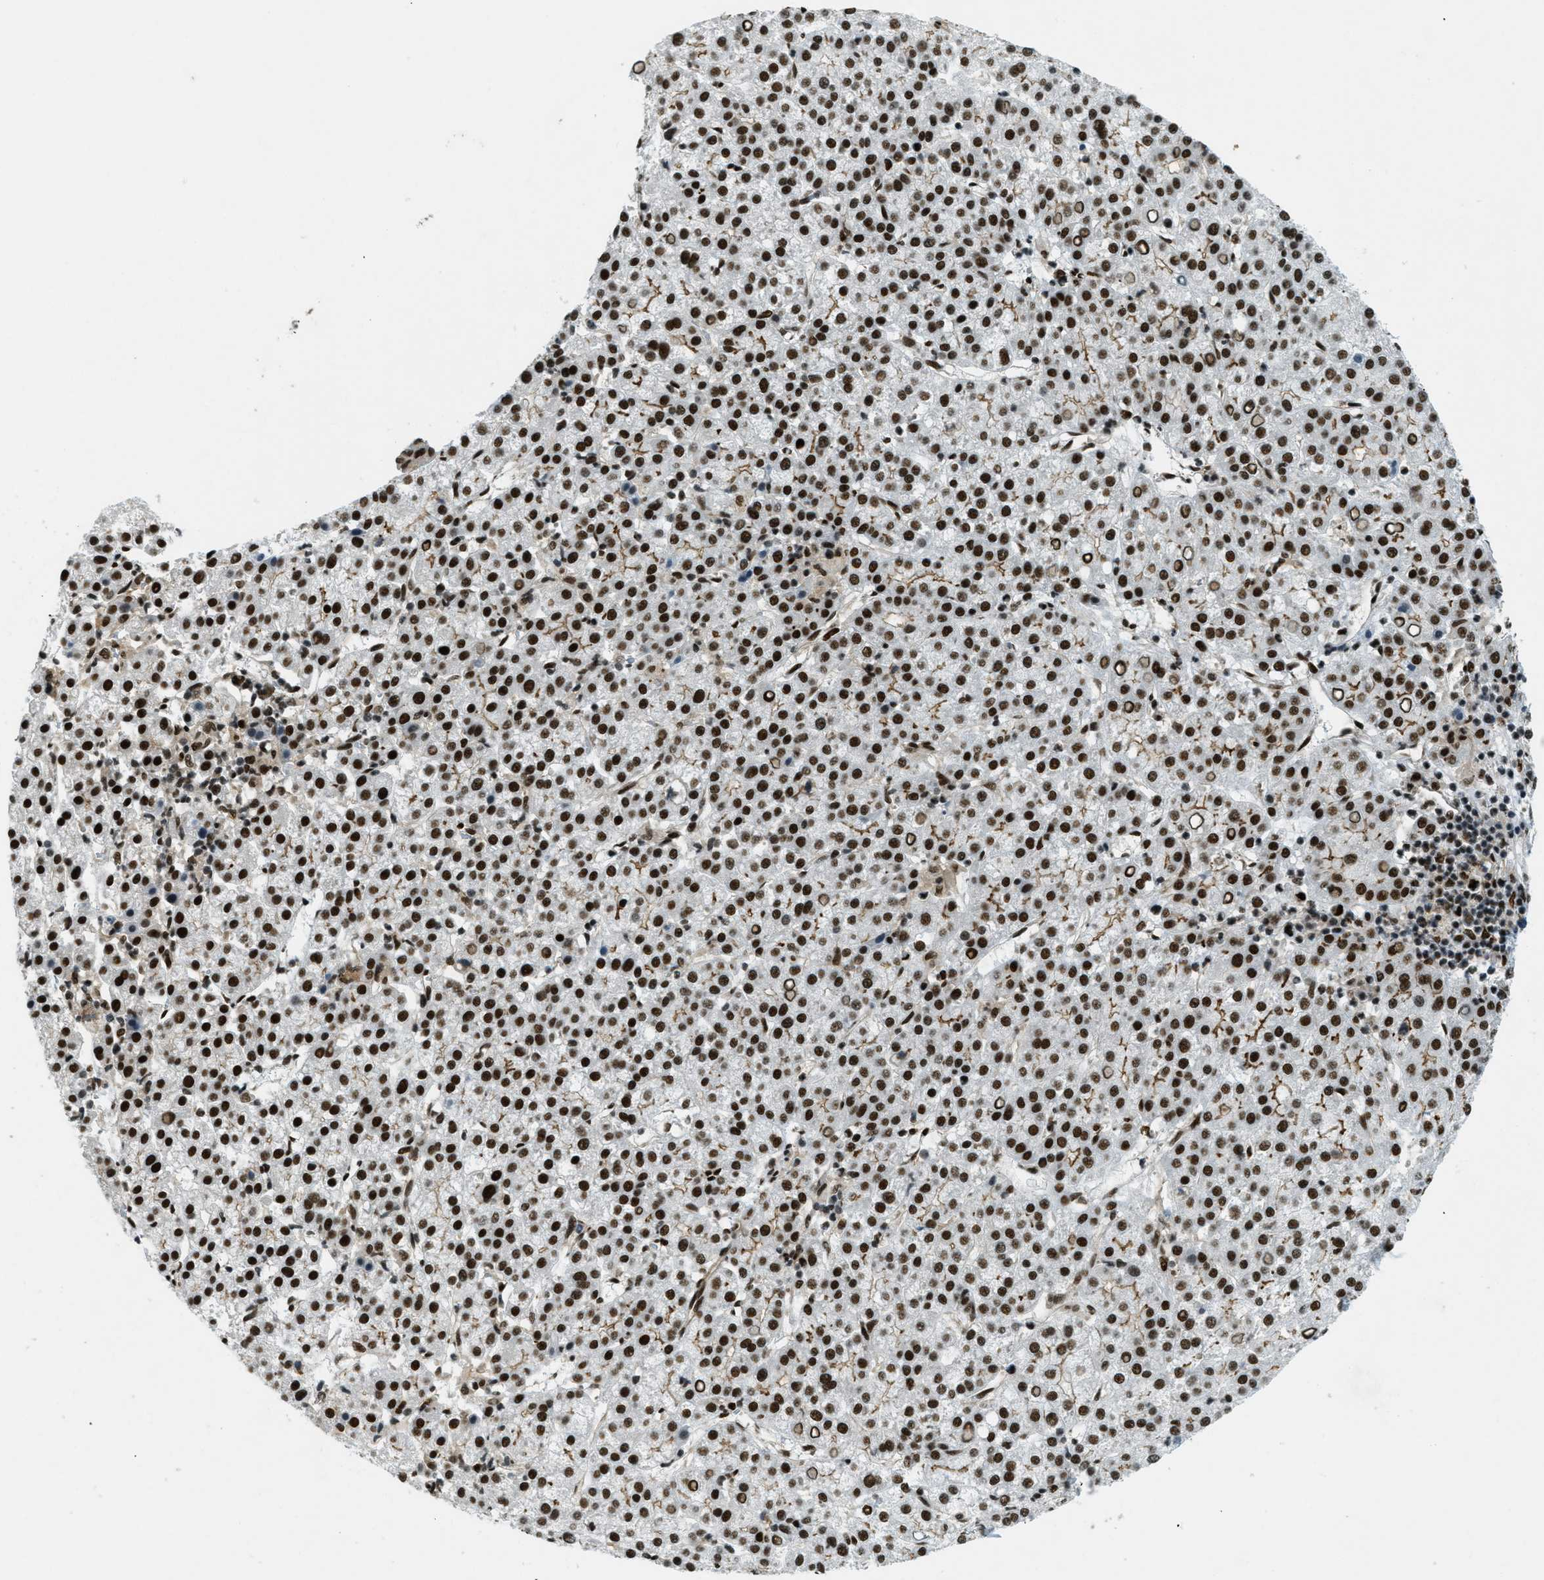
{"staining": {"intensity": "strong", "quantity": ">75%", "location": "nuclear"}, "tissue": "liver cancer", "cell_type": "Tumor cells", "image_type": "cancer", "snomed": [{"axis": "morphology", "description": "Carcinoma, Hepatocellular, NOS"}, {"axis": "topography", "description": "Liver"}], "caption": "This histopathology image exhibits immunohistochemistry (IHC) staining of human liver hepatocellular carcinoma, with high strong nuclear staining in approximately >75% of tumor cells.", "gene": "ZFR", "patient": {"sex": "female", "age": 58}}